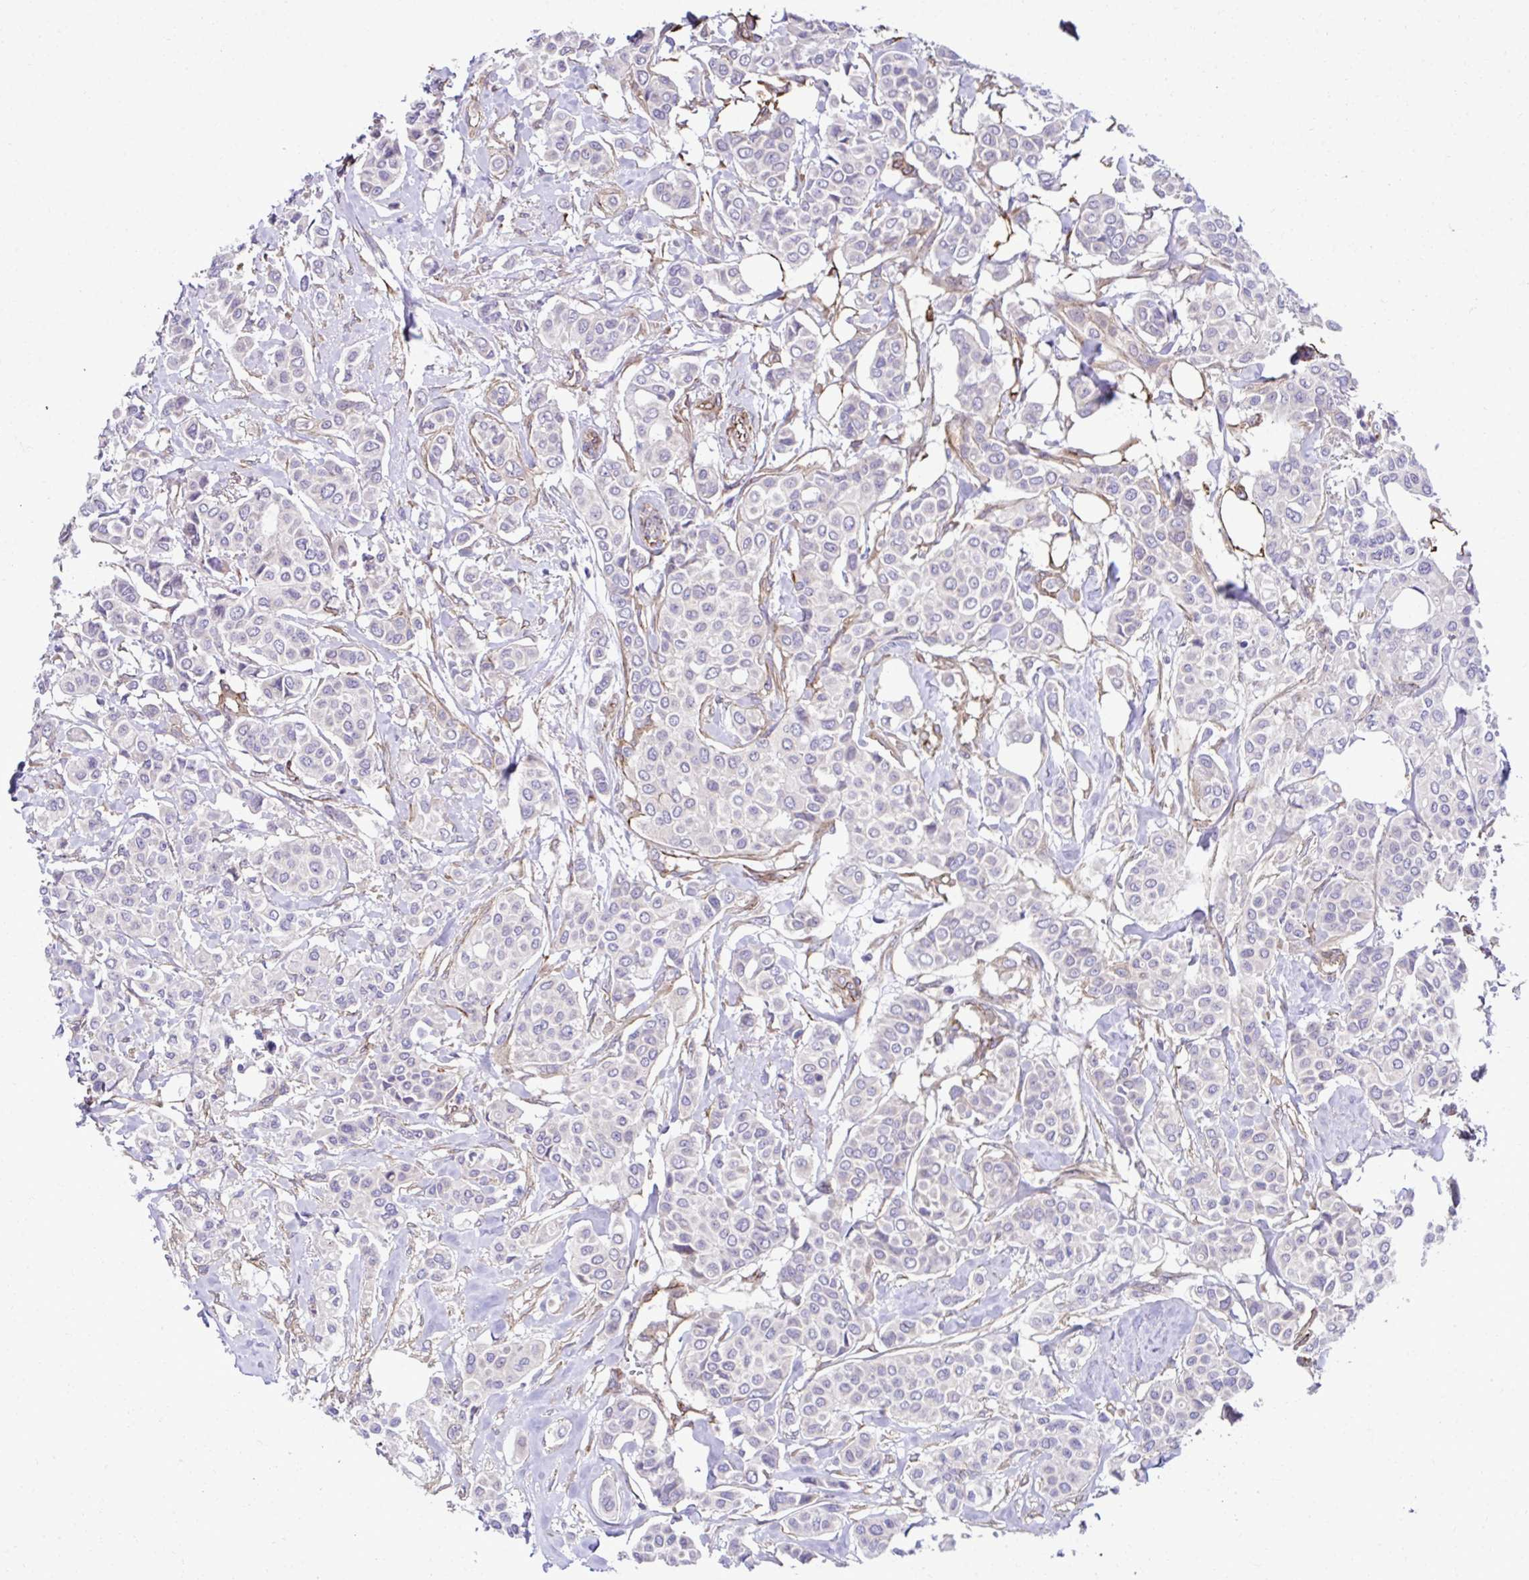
{"staining": {"intensity": "negative", "quantity": "none", "location": "none"}, "tissue": "breast cancer", "cell_type": "Tumor cells", "image_type": "cancer", "snomed": [{"axis": "morphology", "description": "Lobular carcinoma"}, {"axis": "topography", "description": "Breast"}], "caption": "This photomicrograph is of breast cancer stained with immunohistochemistry to label a protein in brown with the nuclei are counter-stained blue. There is no expression in tumor cells.", "gene": "TRIM52", "patient": {"sex": "female", "age": 51}}